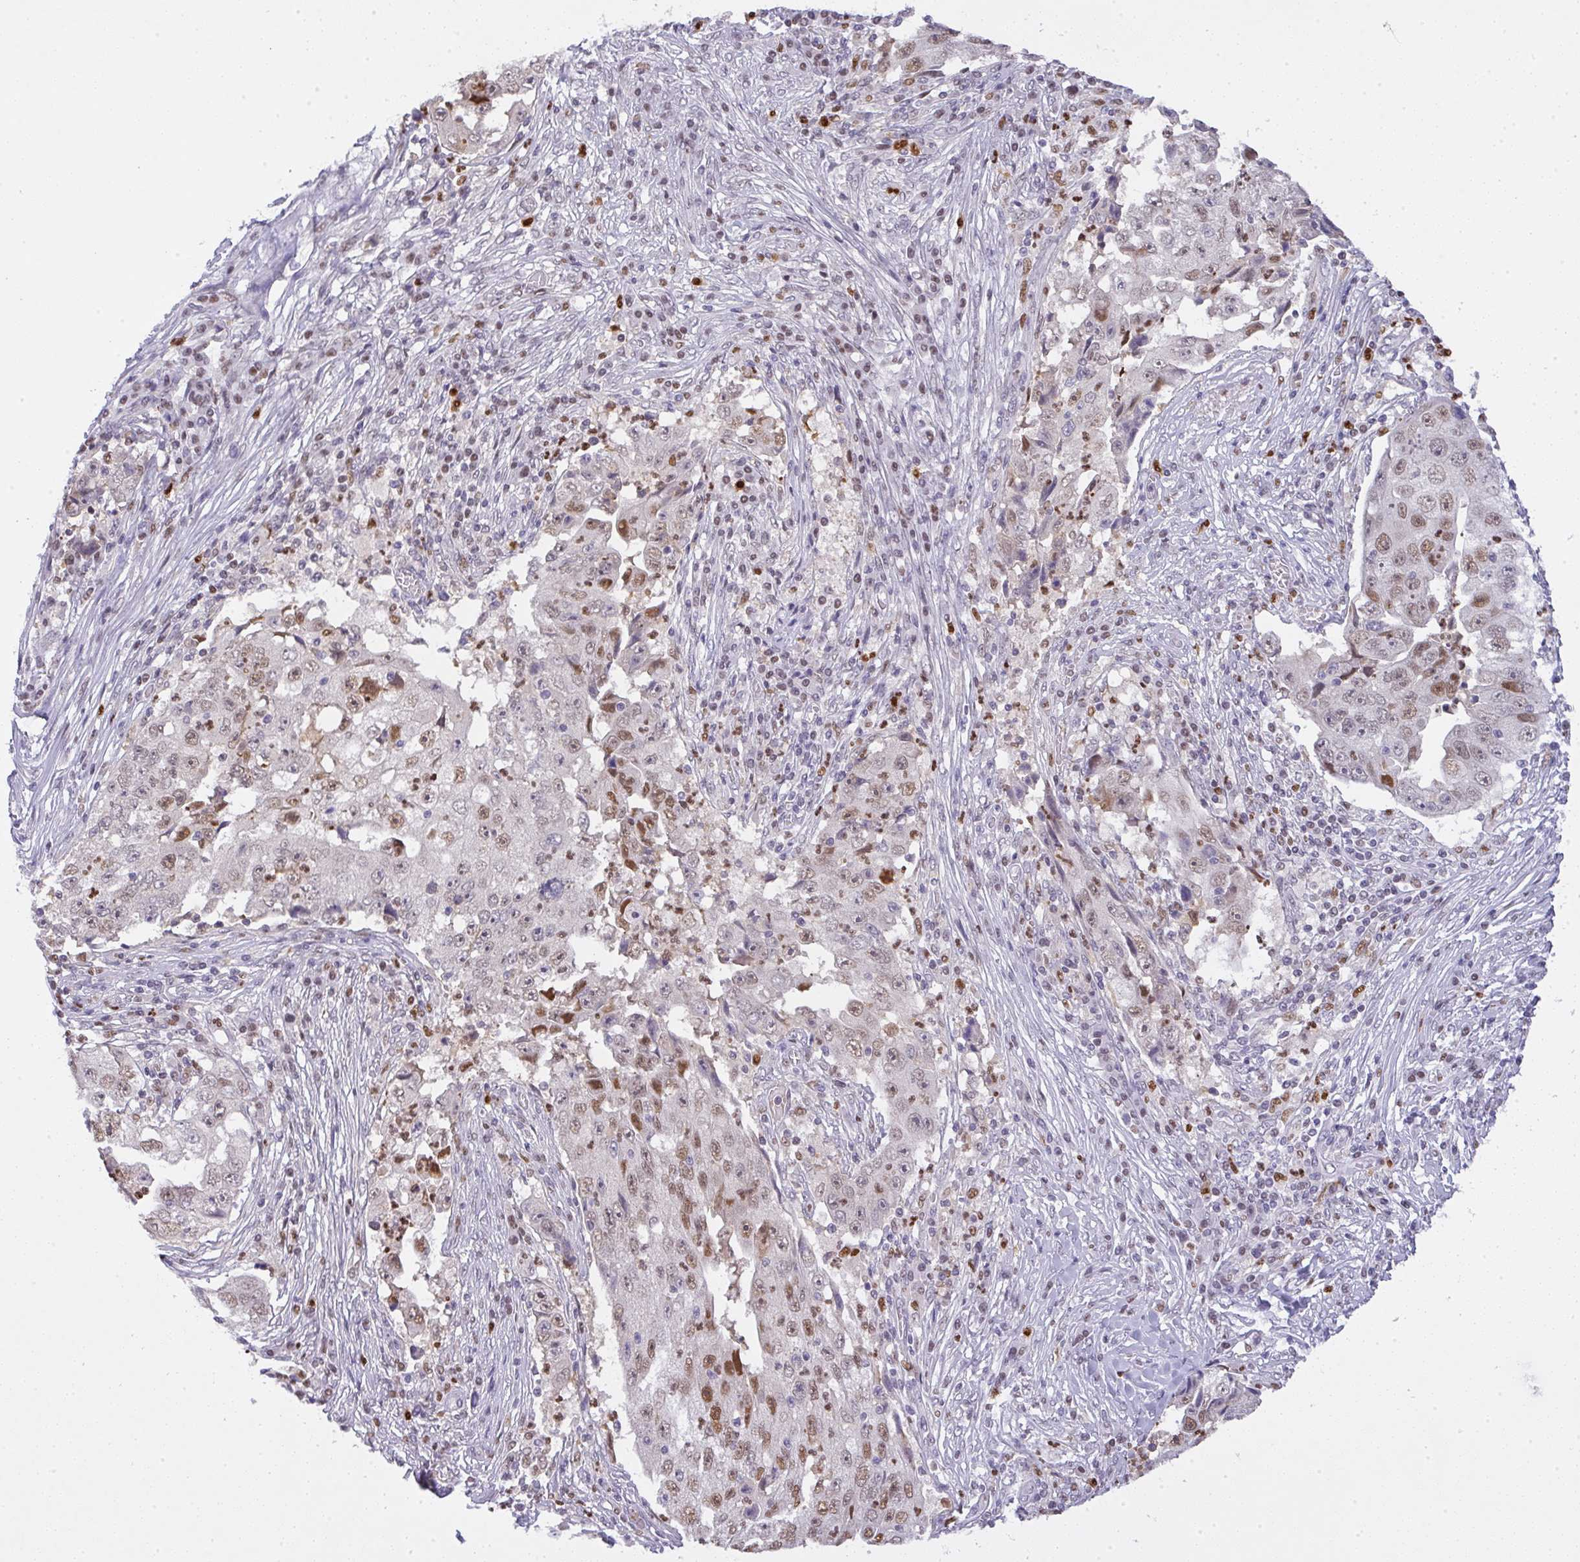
{"staining": {"intensity": "moderate", "quantity": "25%-75%", "location": "nuclear"}, "tissue": "lung cancer", "cell_type": "Tumor cells", "image_type": "cancer", "snomed": [{"axis": "morphology", "description": "Squamous cell carcinoma, NOS"}, {"axis": "topography", "description": "Lung"}], "caption": "About 25%-75% of tumor cells in human squamous cell carcinoma (lung) show moderate nuclear protein positivity as visualized by brown immunohistochemical staining.", "gene": "BBX", "patient": {"sex": "male", "age": 64}}